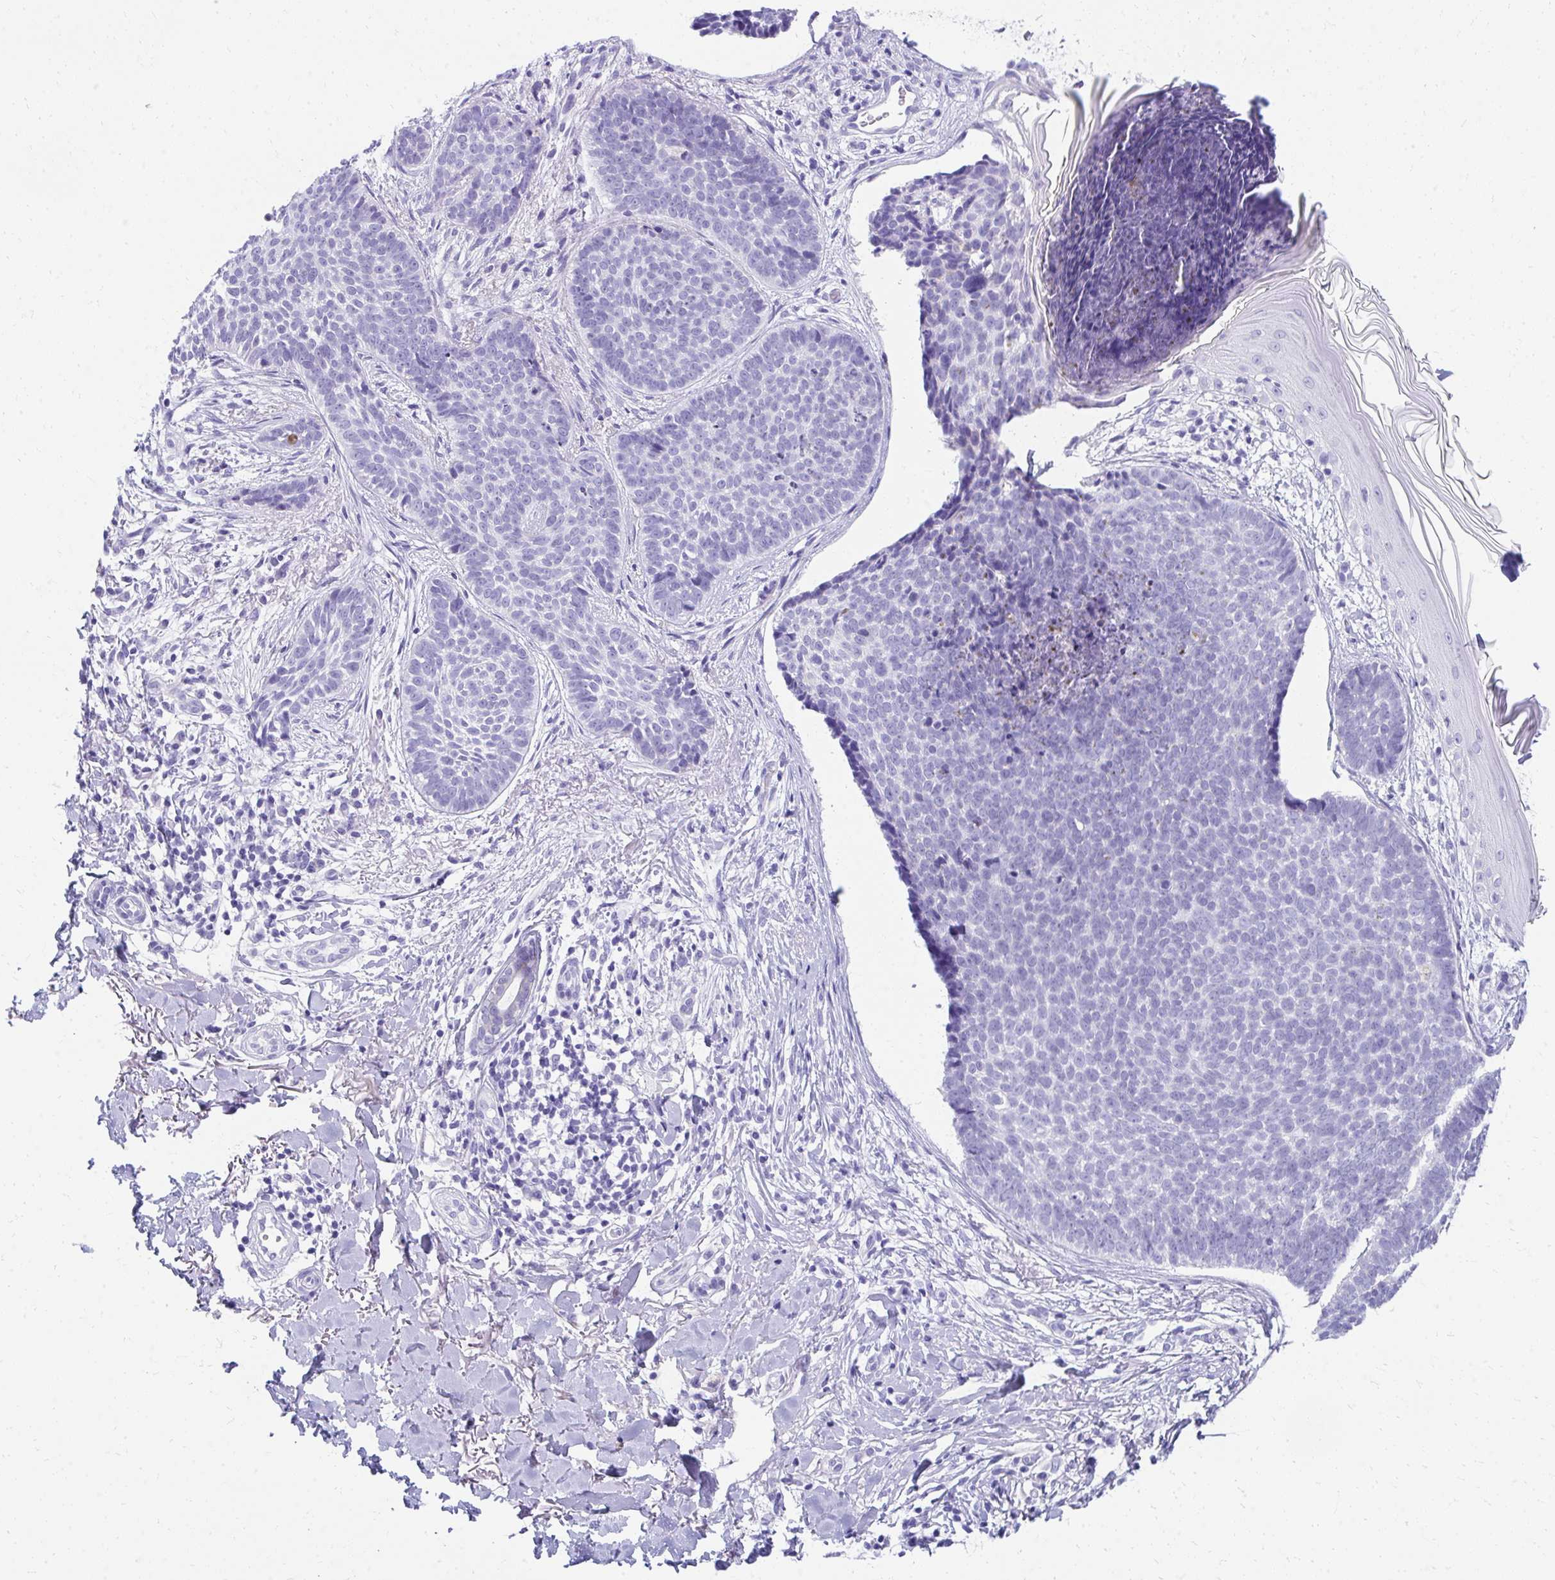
{"staining": {"intensity": "negative", "quantity": "none", "location": "none"}, "tissue": "skin cancer", "cell_type": "Tumor cells", "image_type": "cancer", "snomed": [{"axis": "morphology", "description": "Basal cell carcinoma"}, {"axis": "topography", "description": "Skin"}, {"axis": "topography", "description": "Skin of back"}], "caption": "Human skin basal cell carcinoma stained for a protein using immunohistochemistry reveals no staining in tumor cells.", "gene": "SEC14L3", "patient": {"sex": "male", "age": 81}}